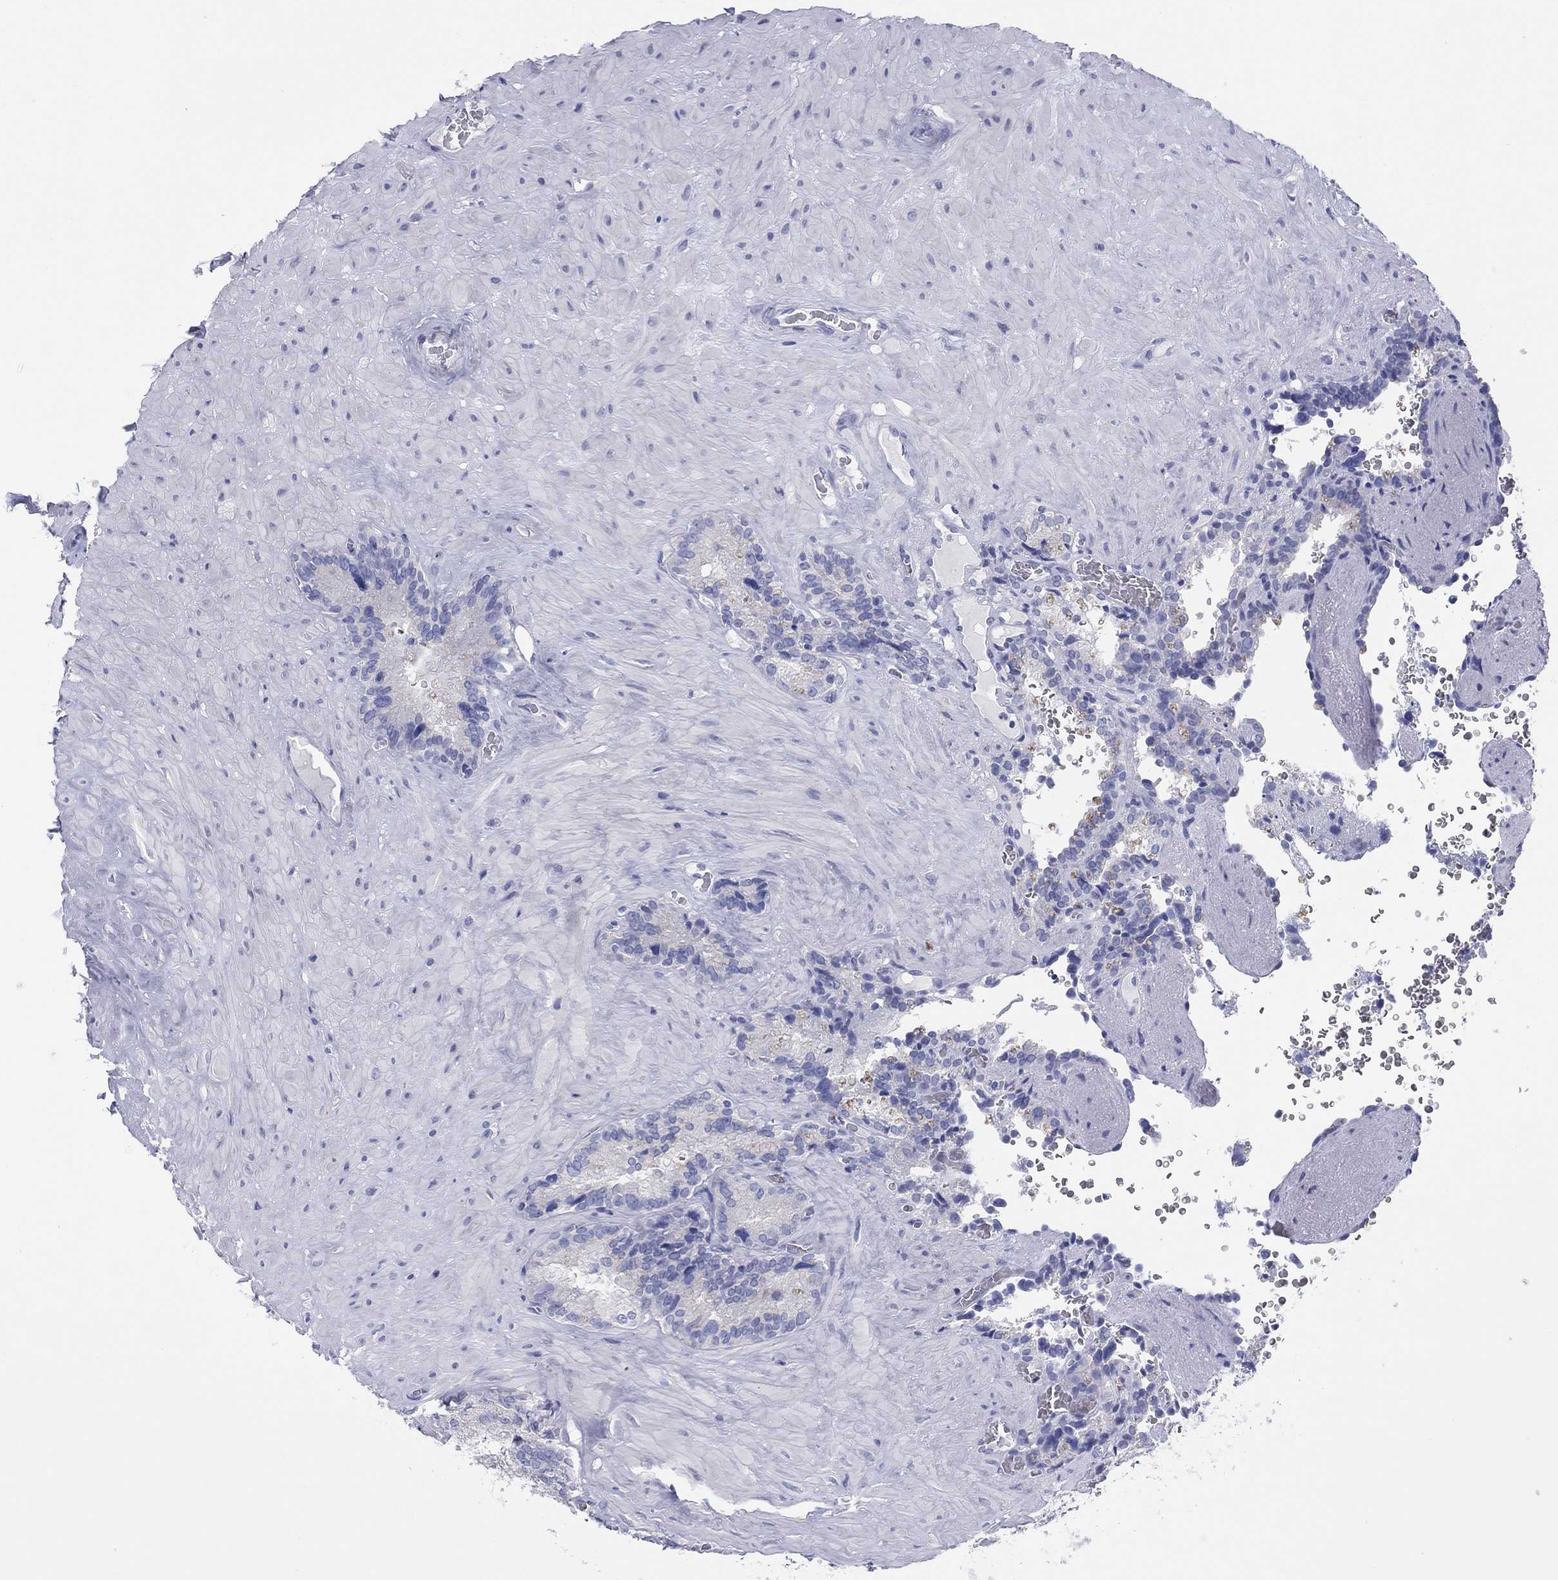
{"staining": {"intensity": "negative", "quantity": "none", "location": "none"}, "tissue": "seminal vesicle", "cell_type": "Glandular cells", "image_type": "normal", "snomed": [{"axis": "morphology", "description": "Normal tissue, NOS"}, {"axis": "topography", "description": "Seminal veicle"}], "caption": "Immunohistochemistry (IHC) of normal human seminal vesicle reveals no positivity in glandular cells. Nuclei are stained in blue.", "gene": "ERICH3", "patient": {"sex": "male", "age": 72}}